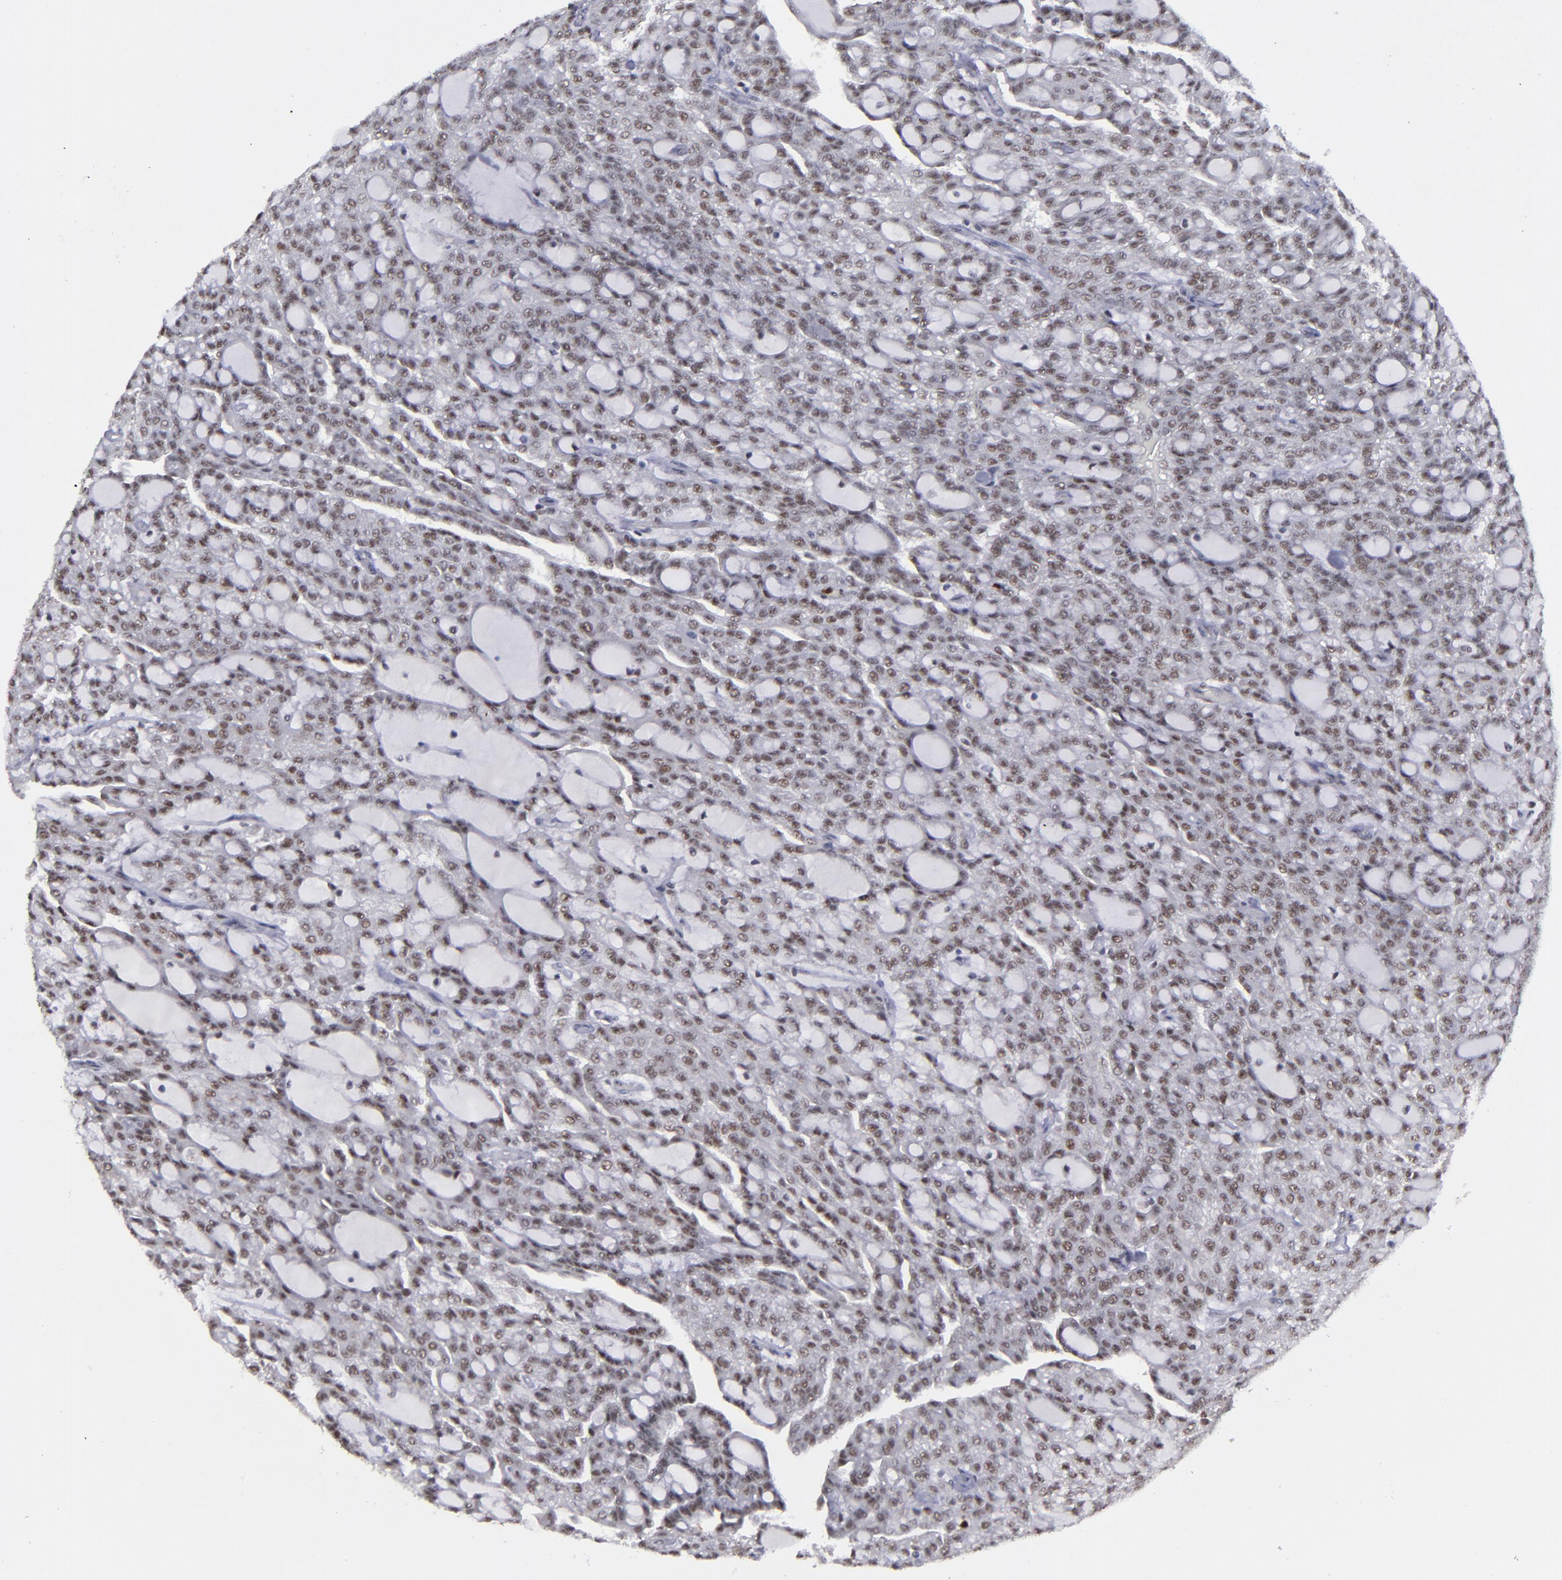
{"staining": {"intensity": "moderate", "quantity": ">75%", "location": "nuclear"}, "tissue": "renal cancer", "cell_type": "Tumor cells", "image_type": "cancer", "snomed": [{"axis": "morphology", "description": "Adenocarcinoma, NOS"}, {"axis": "topography", "description": "Kidney"}], "caption": "Renal cancer tissue displays moderate nuclear positivity in about >75% of tumor cells, visualized by immunohistochemistry. The protein of interest is shown in brown color, while the nuclei are stained blue.", "gene": "RREB1", "patient": {"sex": "male", "age": 63}}